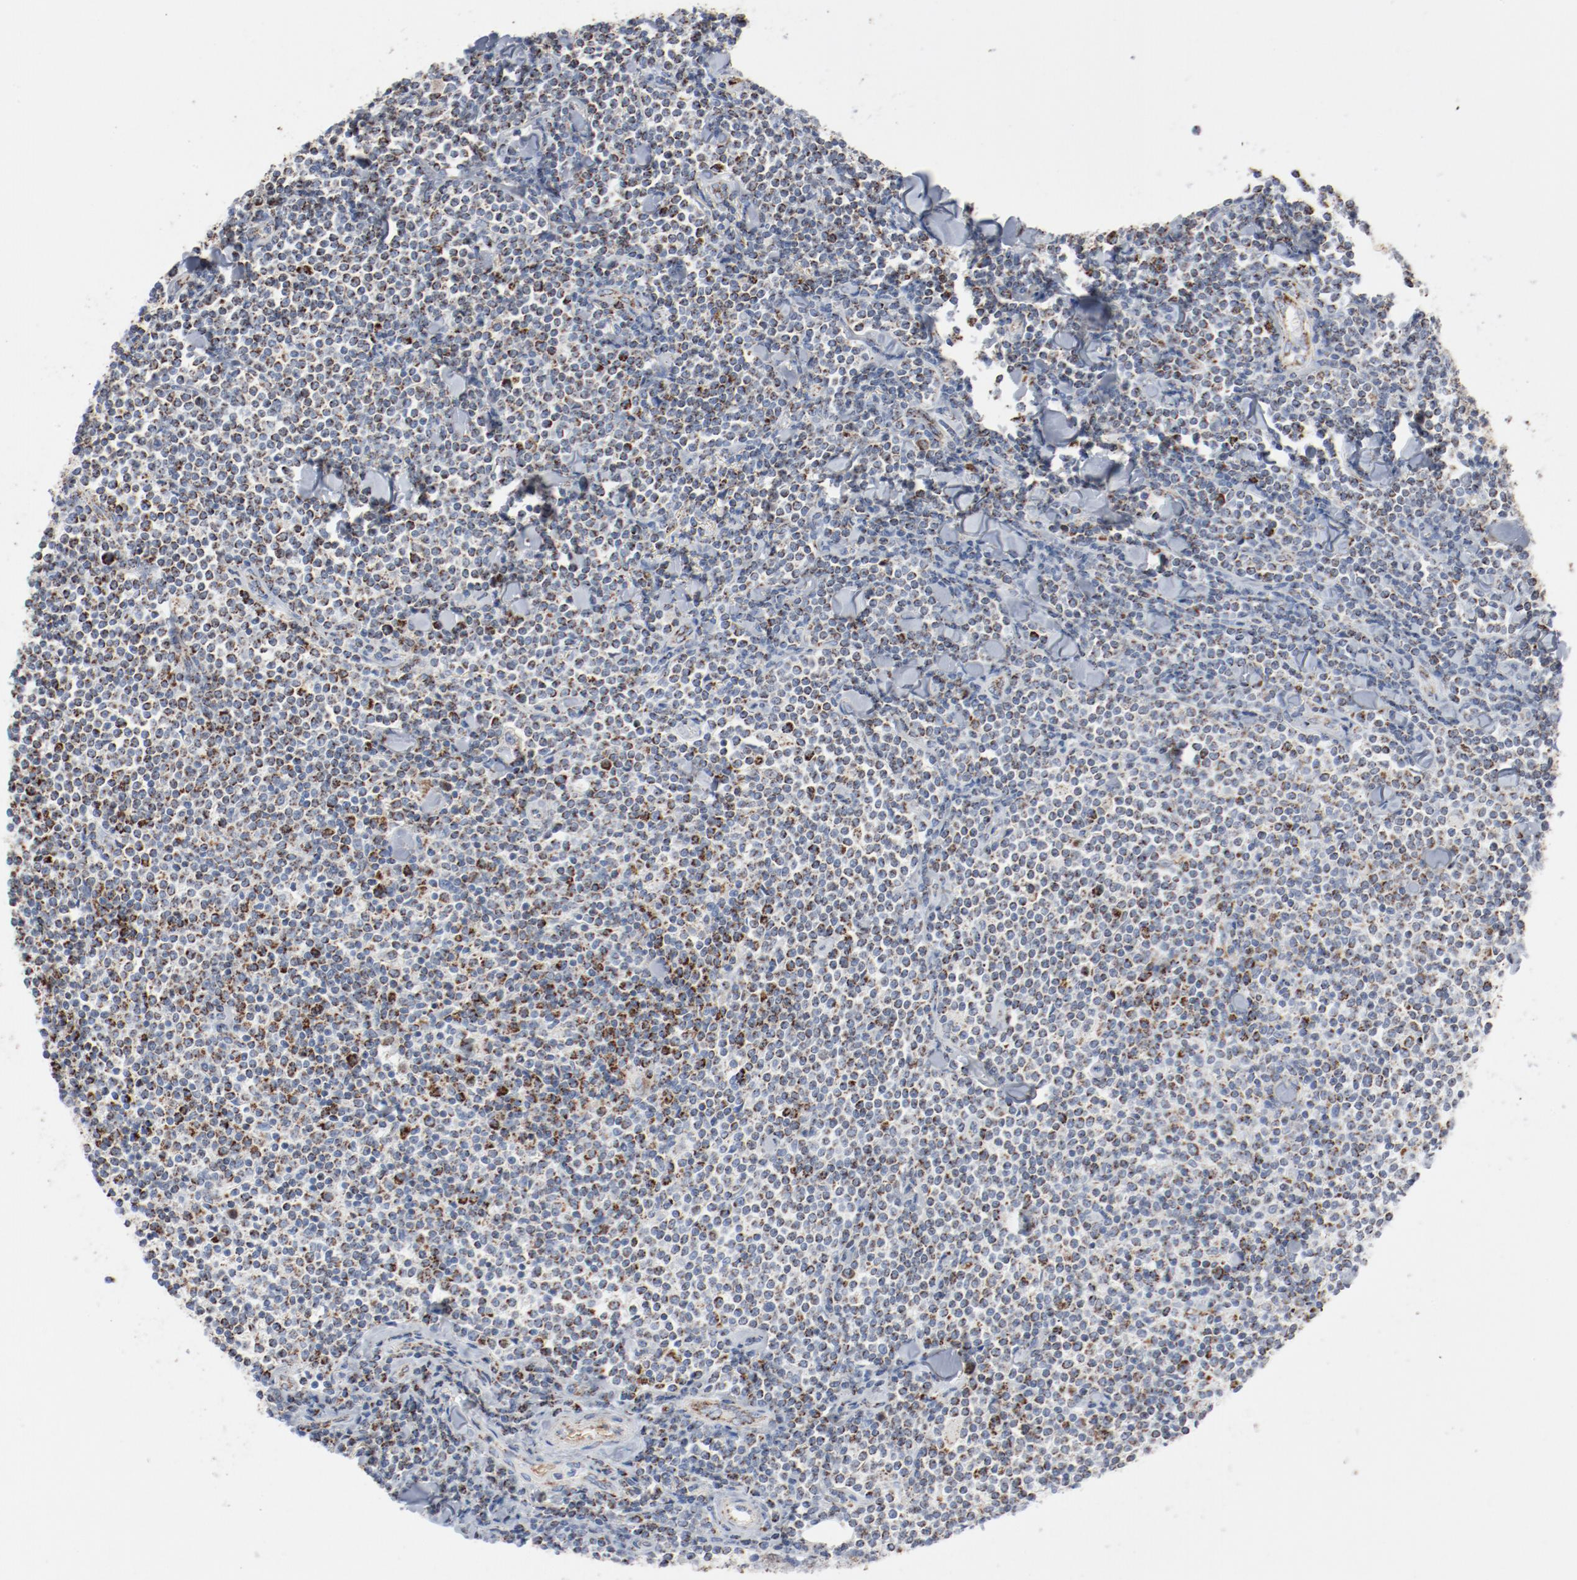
{"staining": {"intensity": "moderate", "quantity": "25%-75%", "location": "cytoplasmic/membranous"}, "tissue": "lymphoma", "cell_type": "Tumor cells", "image_type": "cancer", "snomed": [{"axis": "morphology", "description": "Malignant lymphoma, non-Hodgkin's type, Low grade"}, {"axis": "topography", "description": "Soft tissue"}], "caption": "This is a histology image of immunohistochemistry staining of malignant lymphoma, non-Hodgkin's type (low-grade), which shows moderate expression in the cytoplasmic/membranous of tumor cells.", "gene": "NDUFB8", "patient": {"sex": "male", "age": 92}}